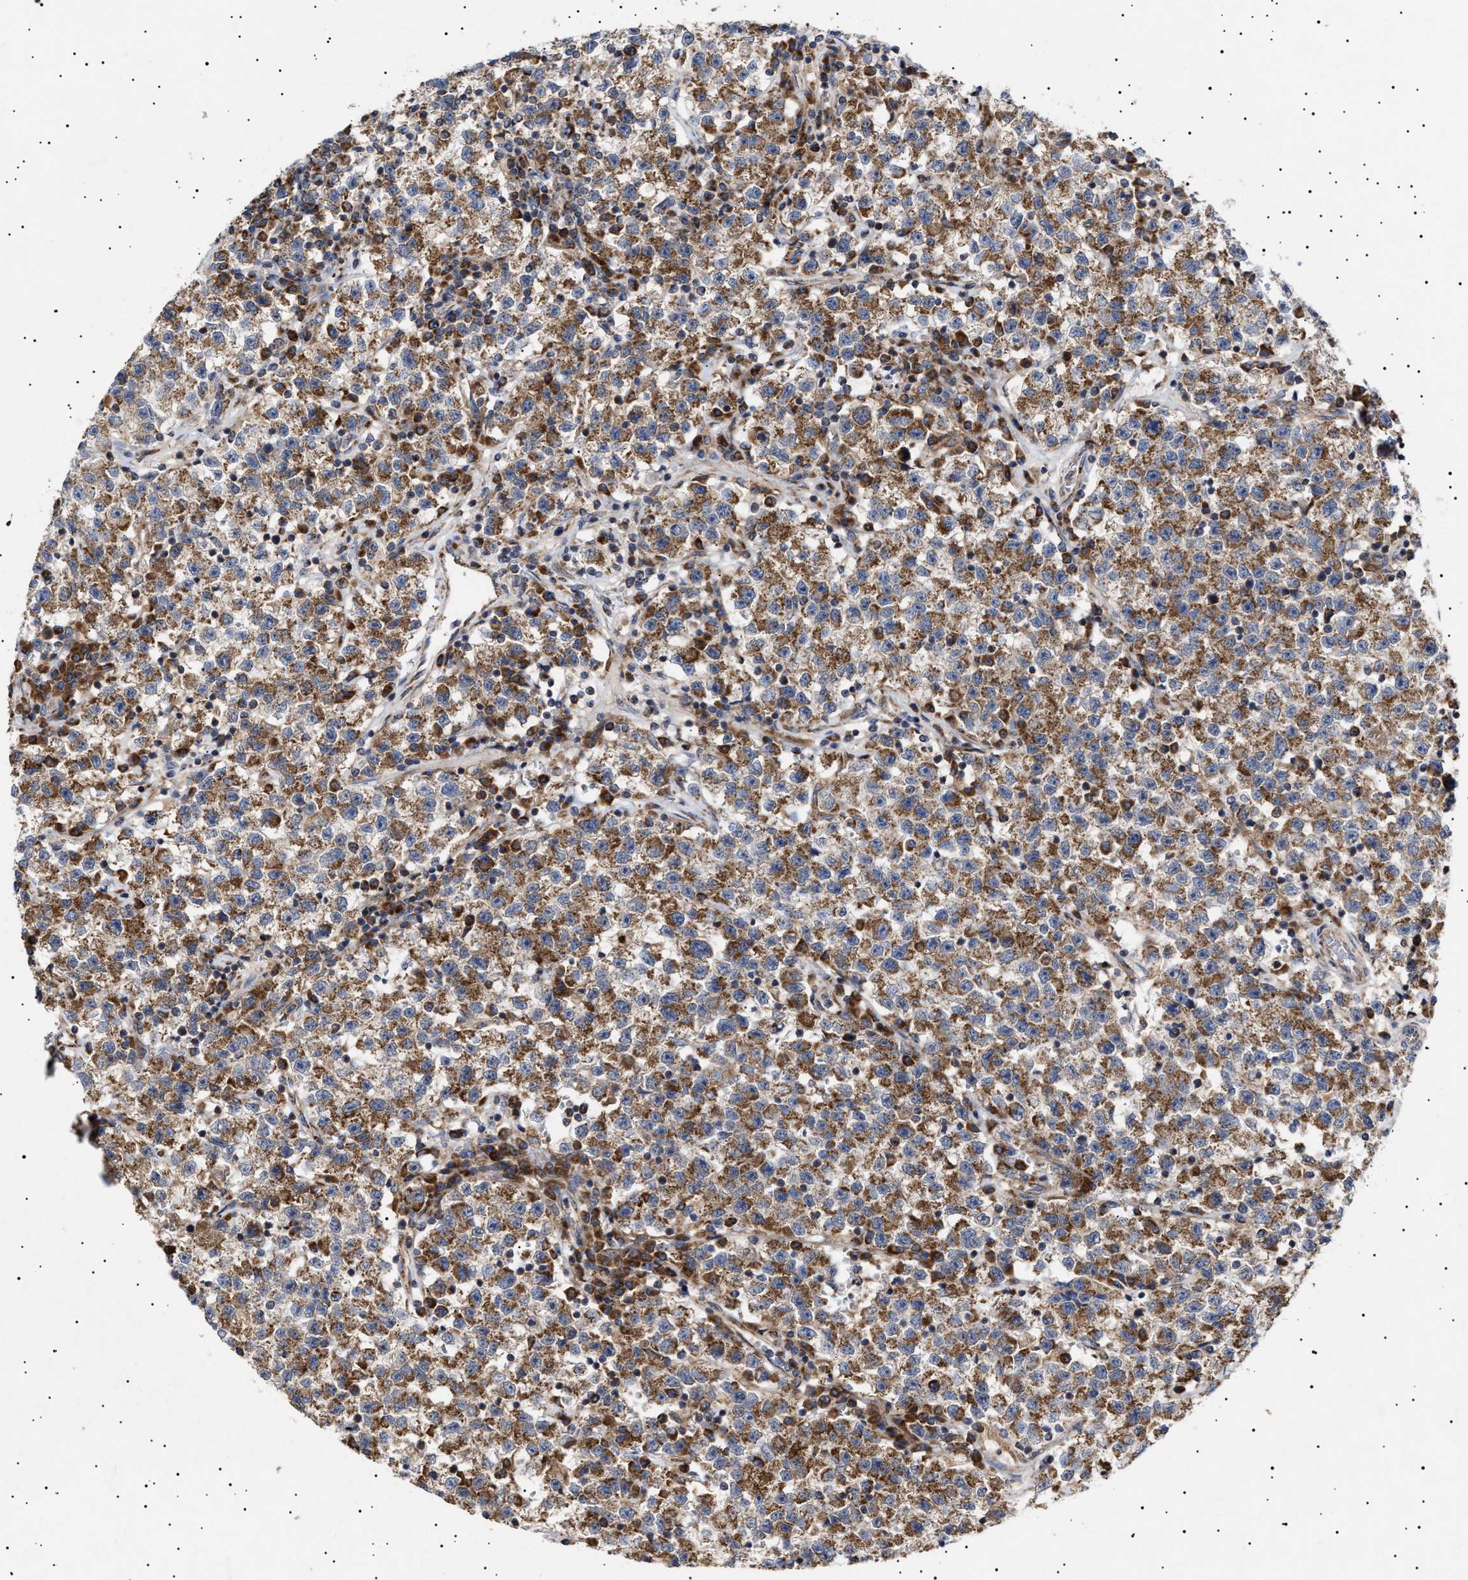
{"staining": {"intensity": "moderate", "quantity": ">75%", "location": "cytoplasmic/membranous"}, "tissue": "testis cancer", "cell_type": "Tumor cells", "image_type": "cancer", "snomed": [{"axis": "morphology", "description": "Seminoma, NOS"}, {"axis": "topography", "description": "Testis"}], "caption": "Testis cancer (seminoma) tissue demonstrates moderate cytoplasmic/membranous expression in about >75% of tumor cells", "gene": "MRPL10", "patient": {"sex": "male", "age": 22}}